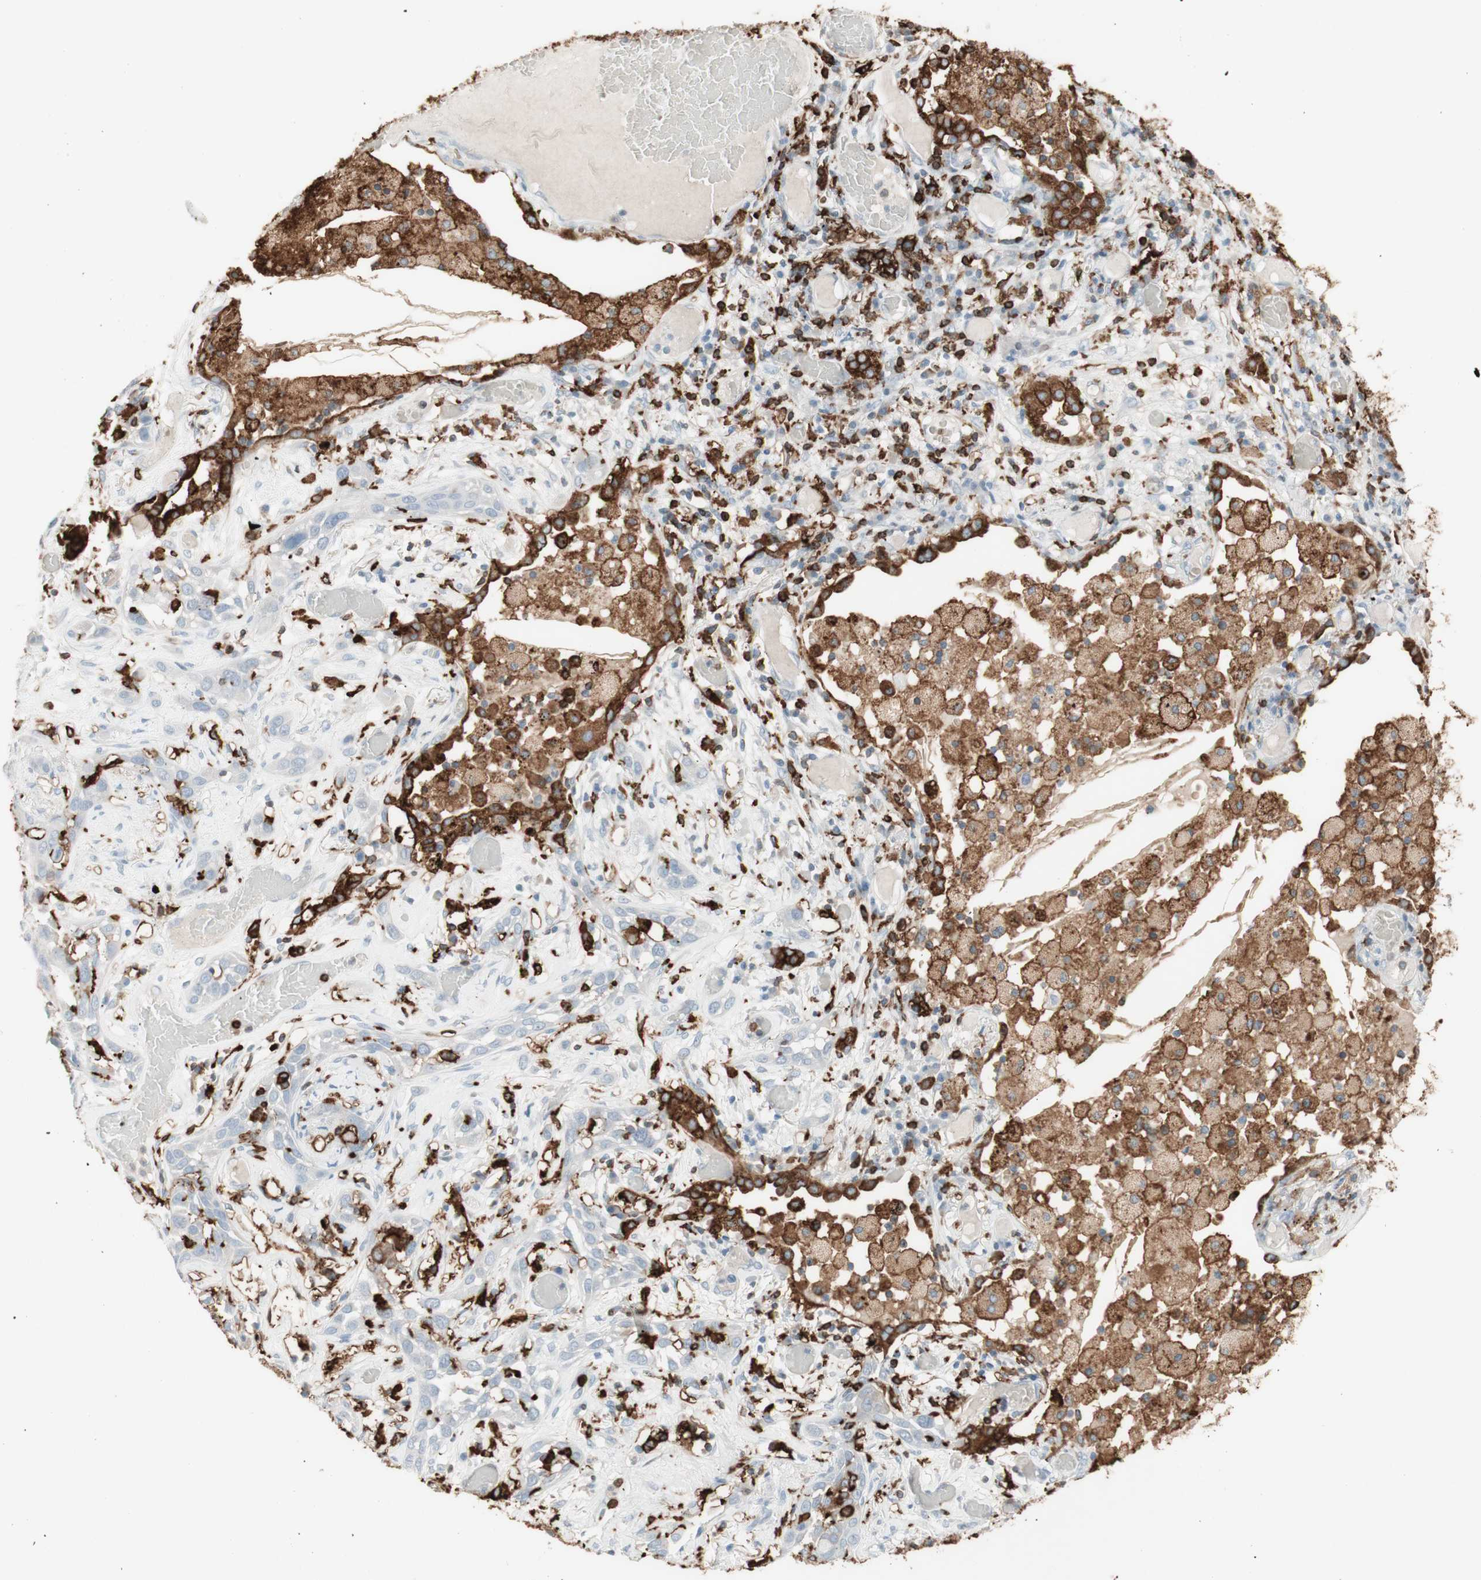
{"staining": {"intensity": "negative", "quantity": "none", "location": "none"}, "tissue": "lung cancer", "cell_type": "Tumor cells", "image_type": "cancer", "snomed": [{"axis": "morphology", "description": "Squamous cell carcinoma, NOS"}, {"axis": "topography", "description": "Lung"}], "caption": "An immunohistochemistry (IHC) photomicrograph of squamous cell carcinoma (lung) is shown. There is no staining in tumor cells of squamous cell carcinoma (lung).", "gene": "HLA-DPB1", "patient": {"sex": "male", "age": 71}}